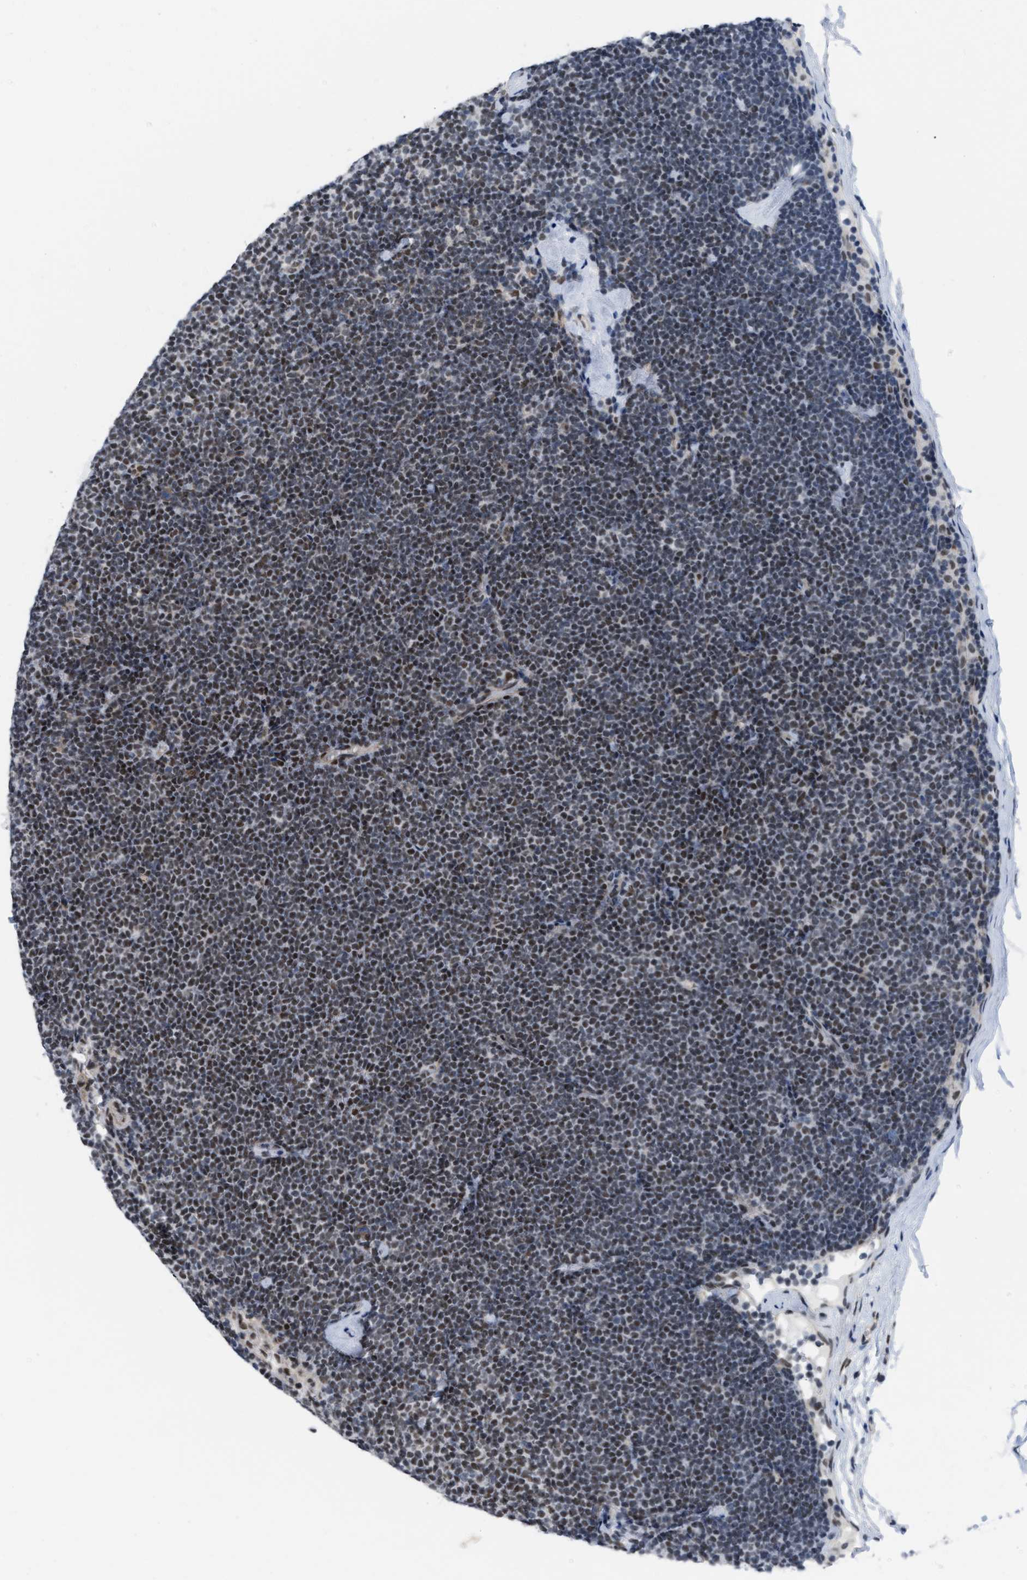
{"staining": {"intensity": "moderate", "quantity": "<25%", "location": "nuclear"}, "tissue": "lymphoma", "cell_type": "Tumor cells", "image_type": "cancer", "snomed": [{"axis": "morphology", "description": "Malignant lymphoma, non-Hodgkin's type, Low grade"}, {"axis": "topography", "description": "Lymph node"}], "caption": "DAB immunohistochemical staining of malignant lymphoma, non-Hodgkin's type (low-grade) exhibits moderate nuclear protein expression in about <25% of tumor cells.", "gene": "MIER1", "patient": {"sex": "female", "age": 53}}